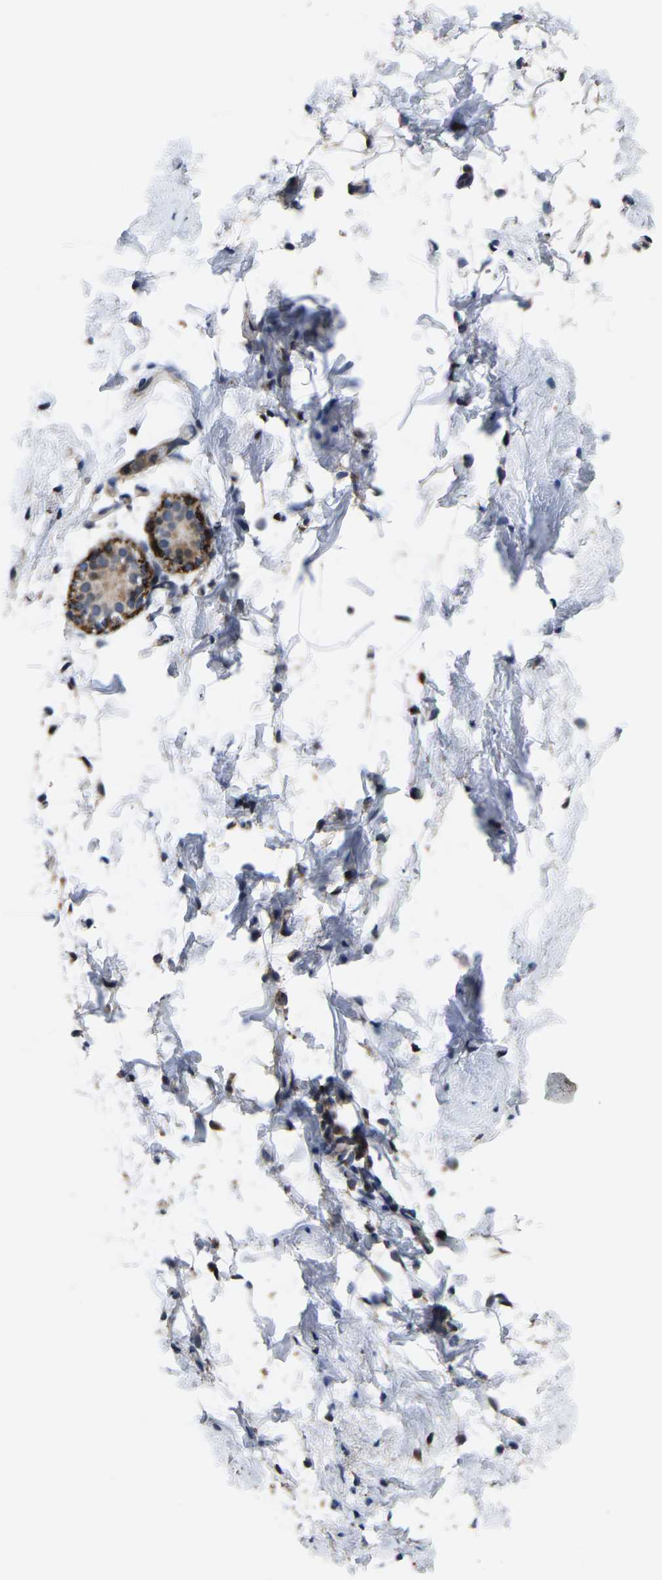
{"staining": {"intensity": "negative", "quantity": "none", "location": "none"}, "tissue": "breast", "cell_type": "Adipocytes", "image_type": "normal", "snomed": [{"axis": "morphology", "description": "Normal tissue, NOS"}, {"axis": "topography", "description": "Breast"}], "caption": "High power microscopy photomicrograph of an immunohistochemistry (IHC) photomicrograph of unremarkable breast, revealing no significant positivity in adipocytes. The staining is performed using DAB (3,3'-diaminobenzidine) brown chromogen with nuclei counter-stained in using hematoxylin.", "gene": "TDRKH", "patient": {"sex": "female", "age": 62}}